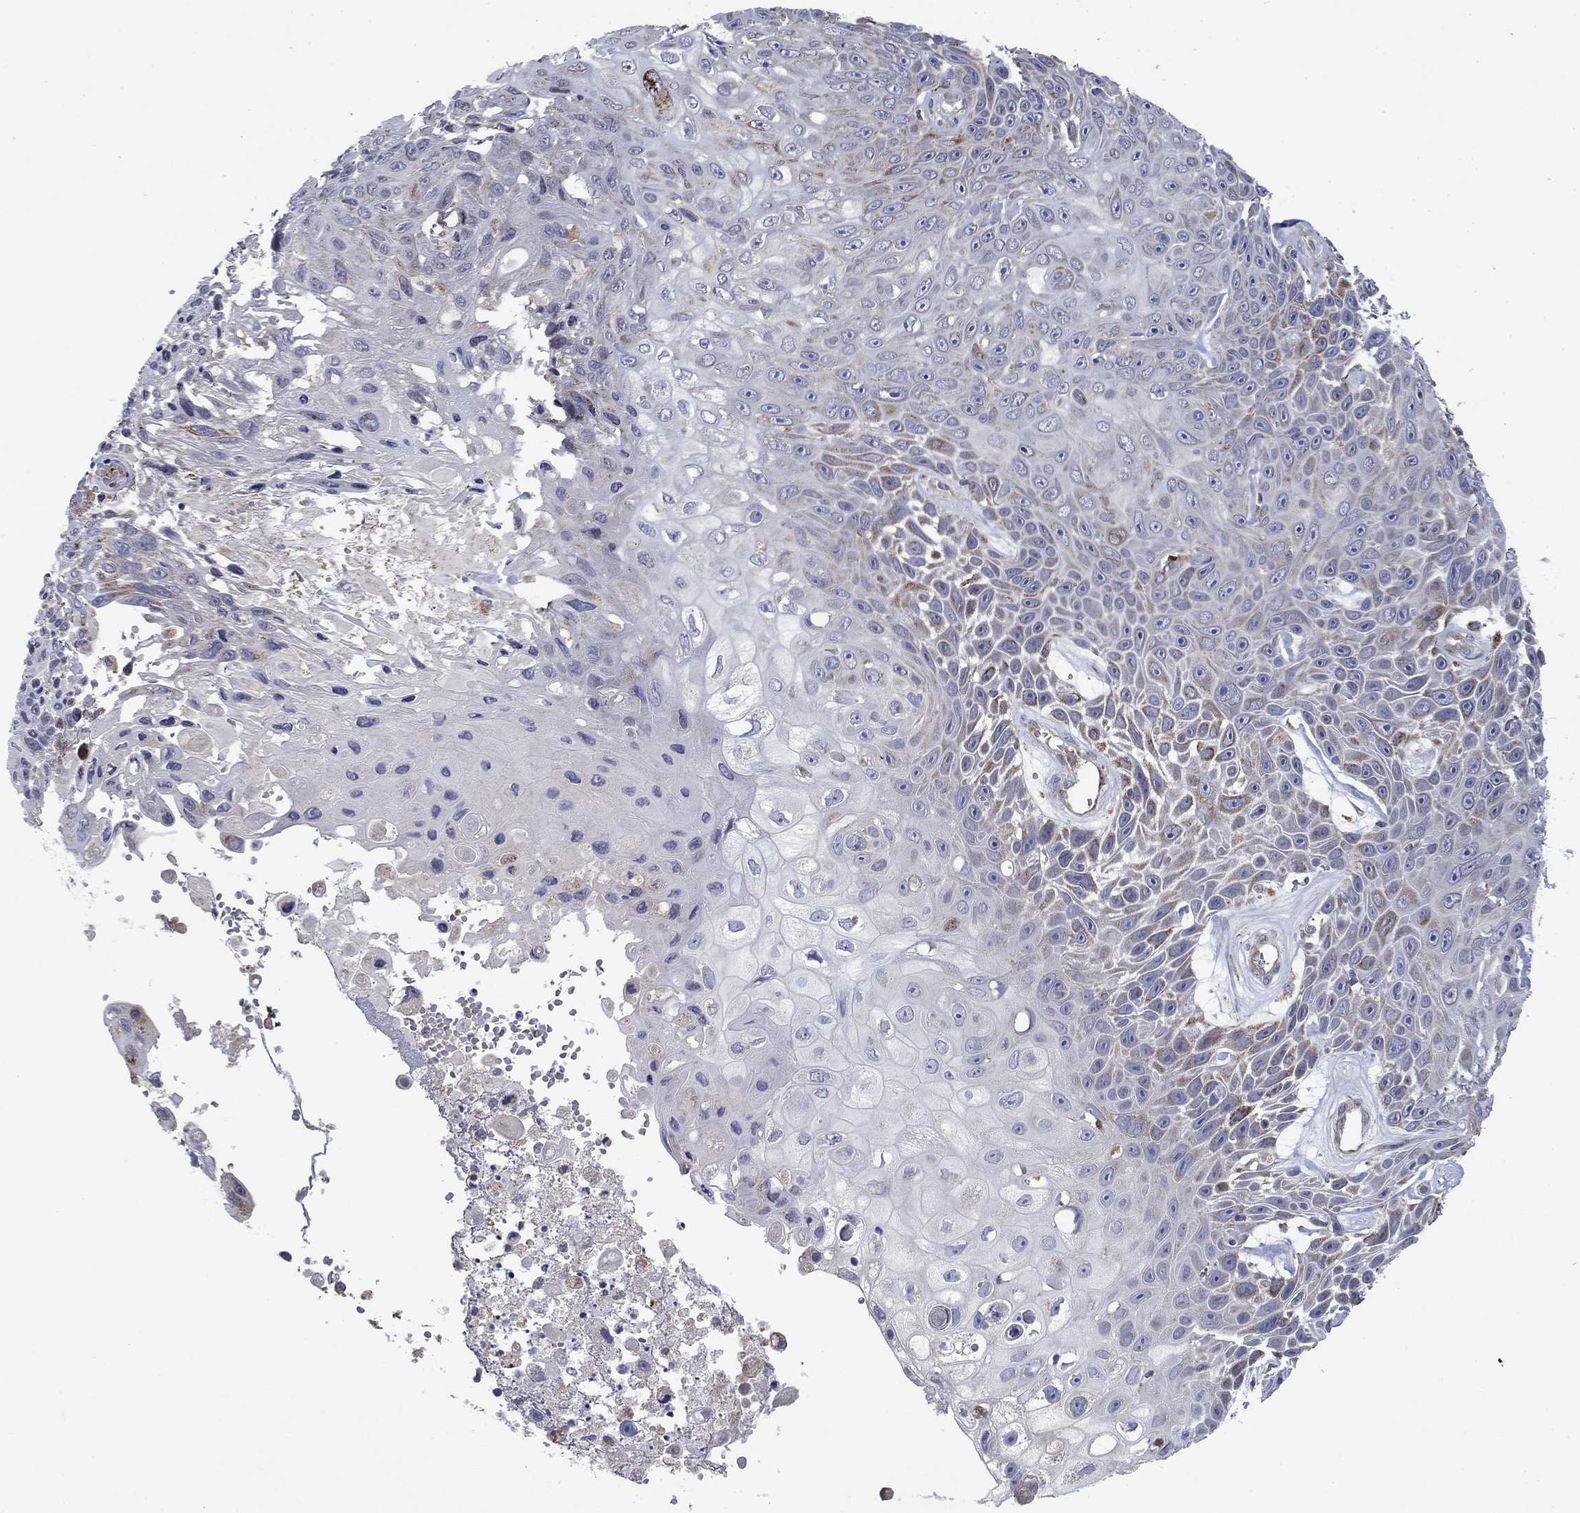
{"staining": {"intensity": "negative", "quantity": "none", "location": "none"}, "tissue": "skin cancer", "cell_type": "Tumor cells", "image_type": "cancer", "snomed": [{"axis": "morphology", "description": "Squamous cell carcinoma, NOS"}, {"axis": "topography", "description": "Skin"}], "caption": "Tumor cells show no significant protein positivity in squamous cell carcinoma (skin). (DAB immunohistochemistry (IHC) with hematoxylin counter stain).", "gene": "MMAA", "patient": {"sex": "male", "age": 82}}